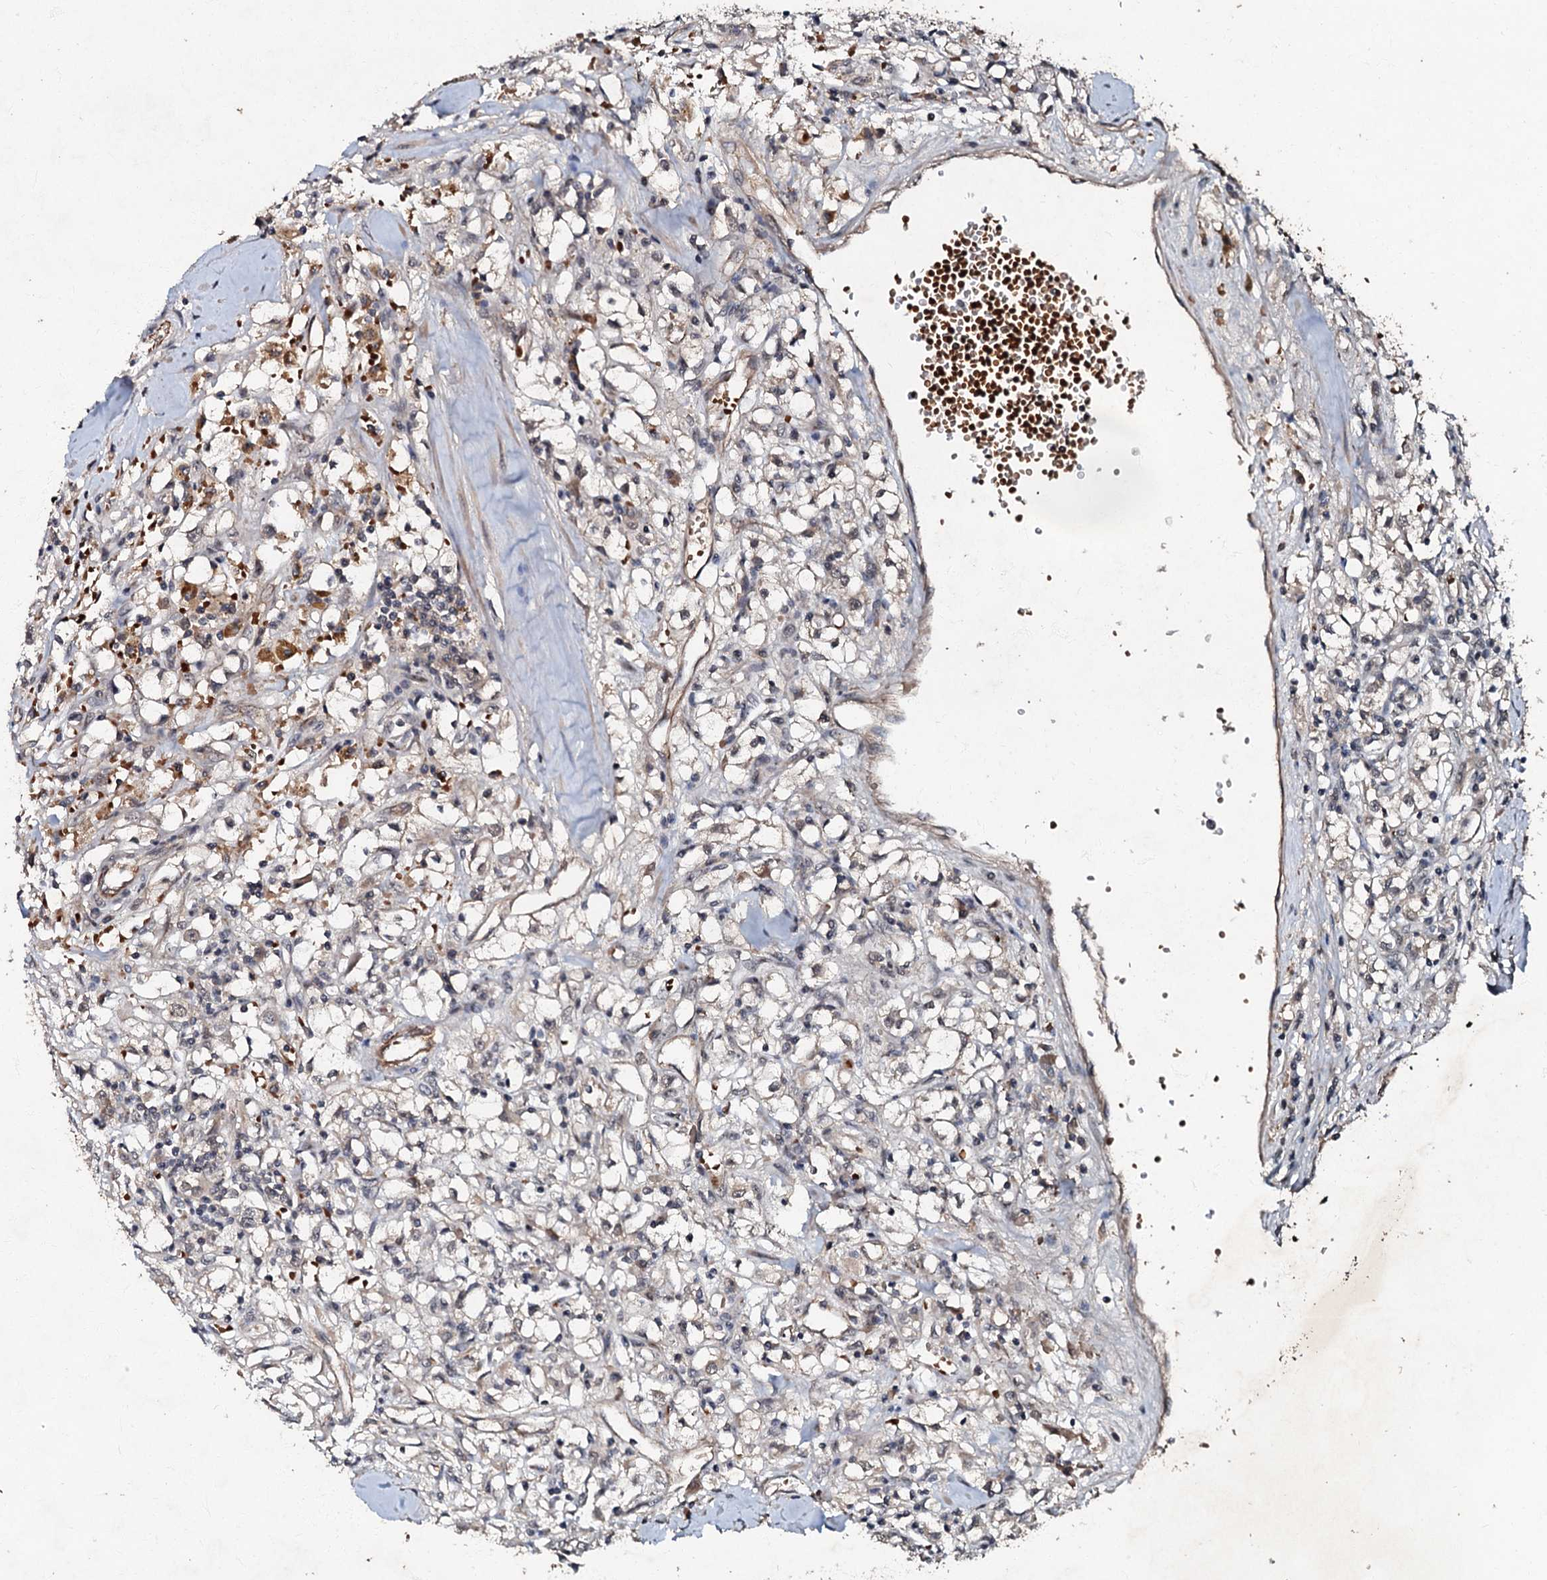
{"staining": {"intensity": "negative", "quantity": "none", "location": "none"}, "tissue": "renal cancer", "cell_type": "Tumor cells", "image_type": "cancer", "snomed": [{"axis": "morphology", "description": "Adenocarcinoma, NOS"}, {"axis": "topography", "description": "Kidney"}], "caption": "A high-resolution micrograph shows immunohistochemistry (IHC) staining of adenocarcinoma (renal), which exhibits no significant staining in tumor cells.", "gene": "MANSC4", "patient": {"sex": "male", "age": 56}}